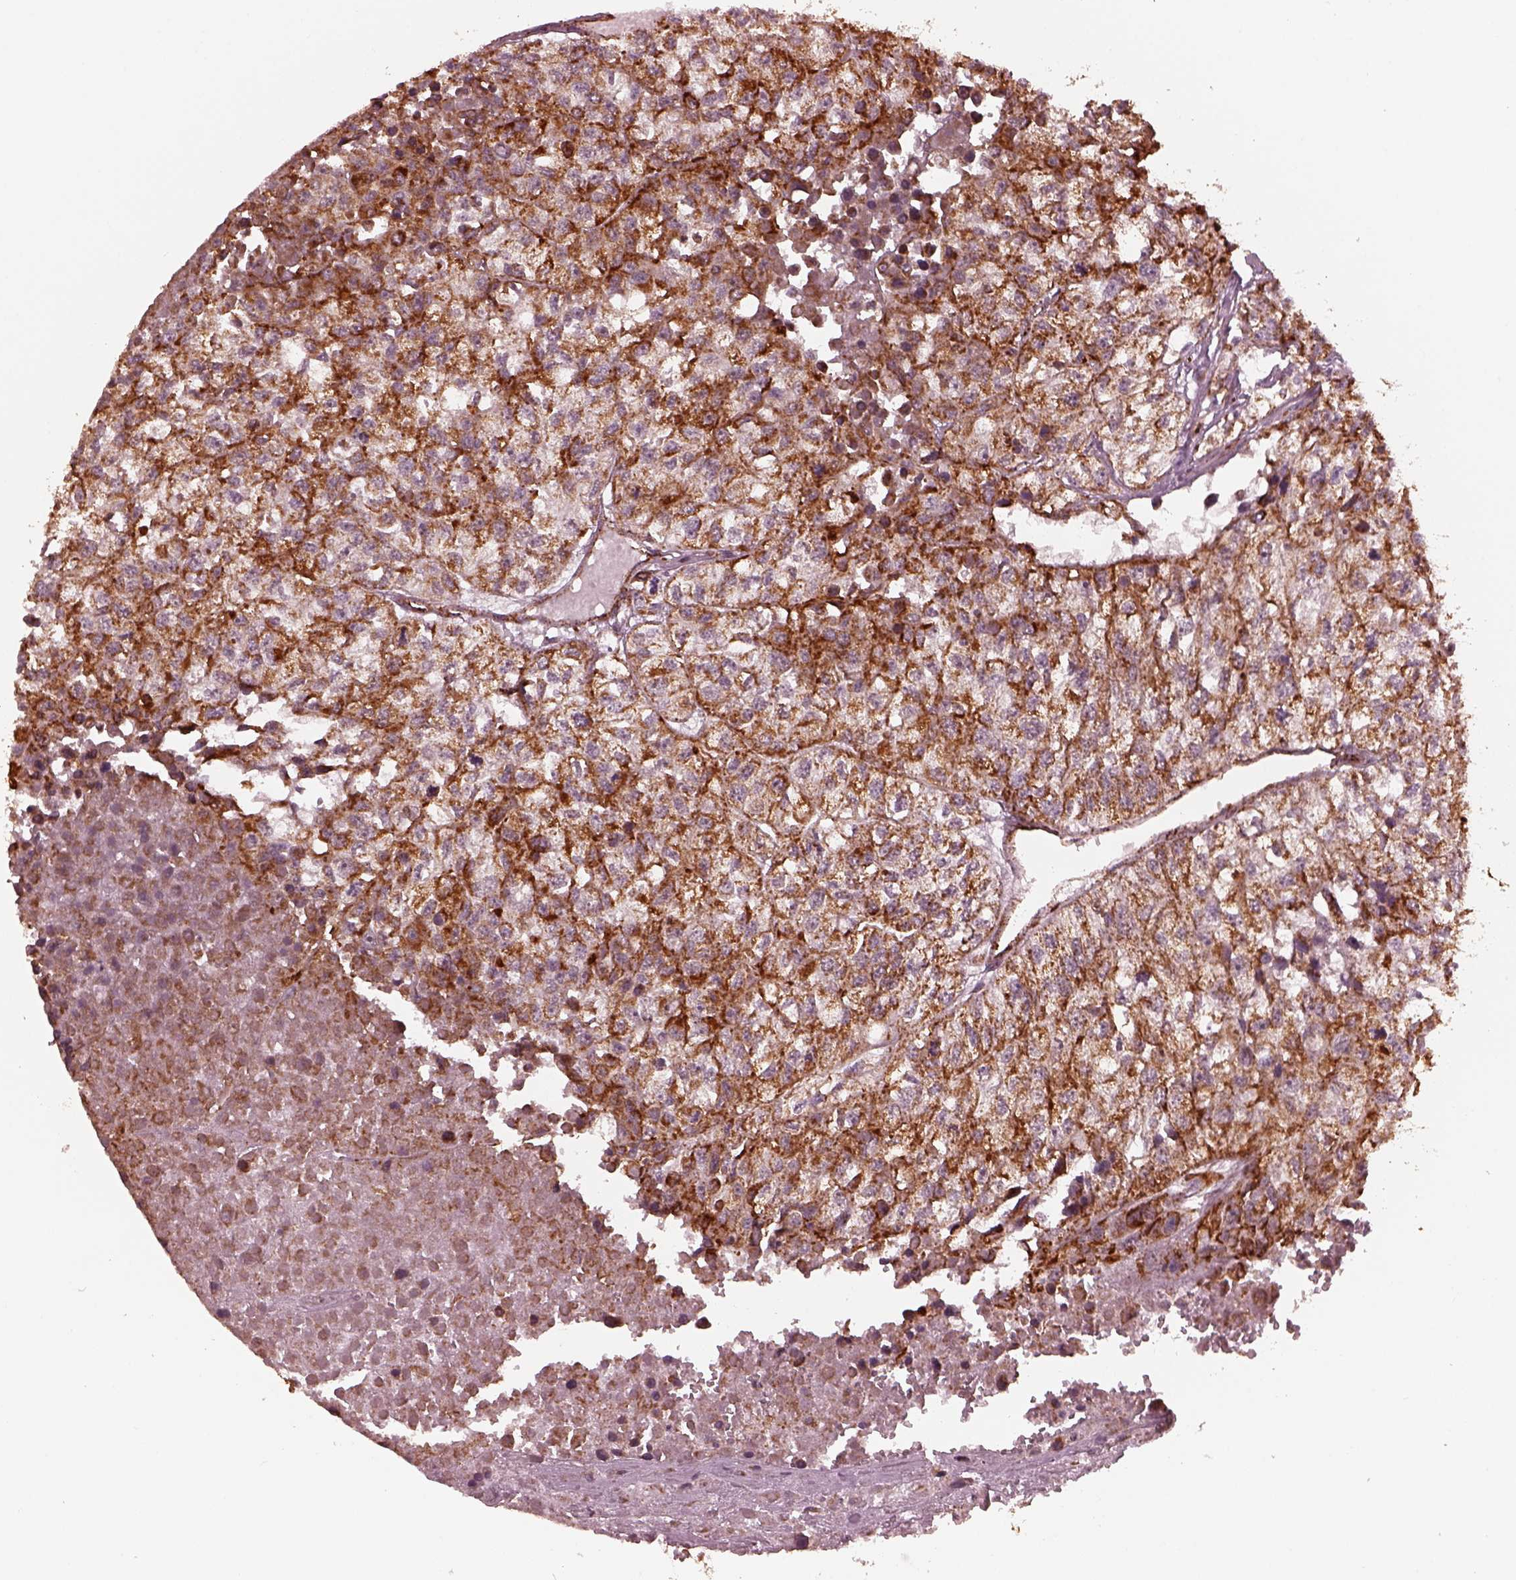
{"staining": {"intensity": "strong", "quantity": ">75%", "location": "cytoplasmic/membranous"}, "tissue": "renal cancer", "cell_type": "Tumor cells", "image_type": "cancer", "snomed": [{"axis": "morphology", "description": "Adenocarcinoma, NOS"}, {"axis": "topography", "description": "Kidney"}], "caption": "Renal cancer (adenocarcinoma) was stained to show a protein in brown. There is high levels of strong cytoplasmic/membranous expression in about >75% of tumor cells.", "gene": "NDUFB10", "patient": {"sex": "male", "age": 56}}